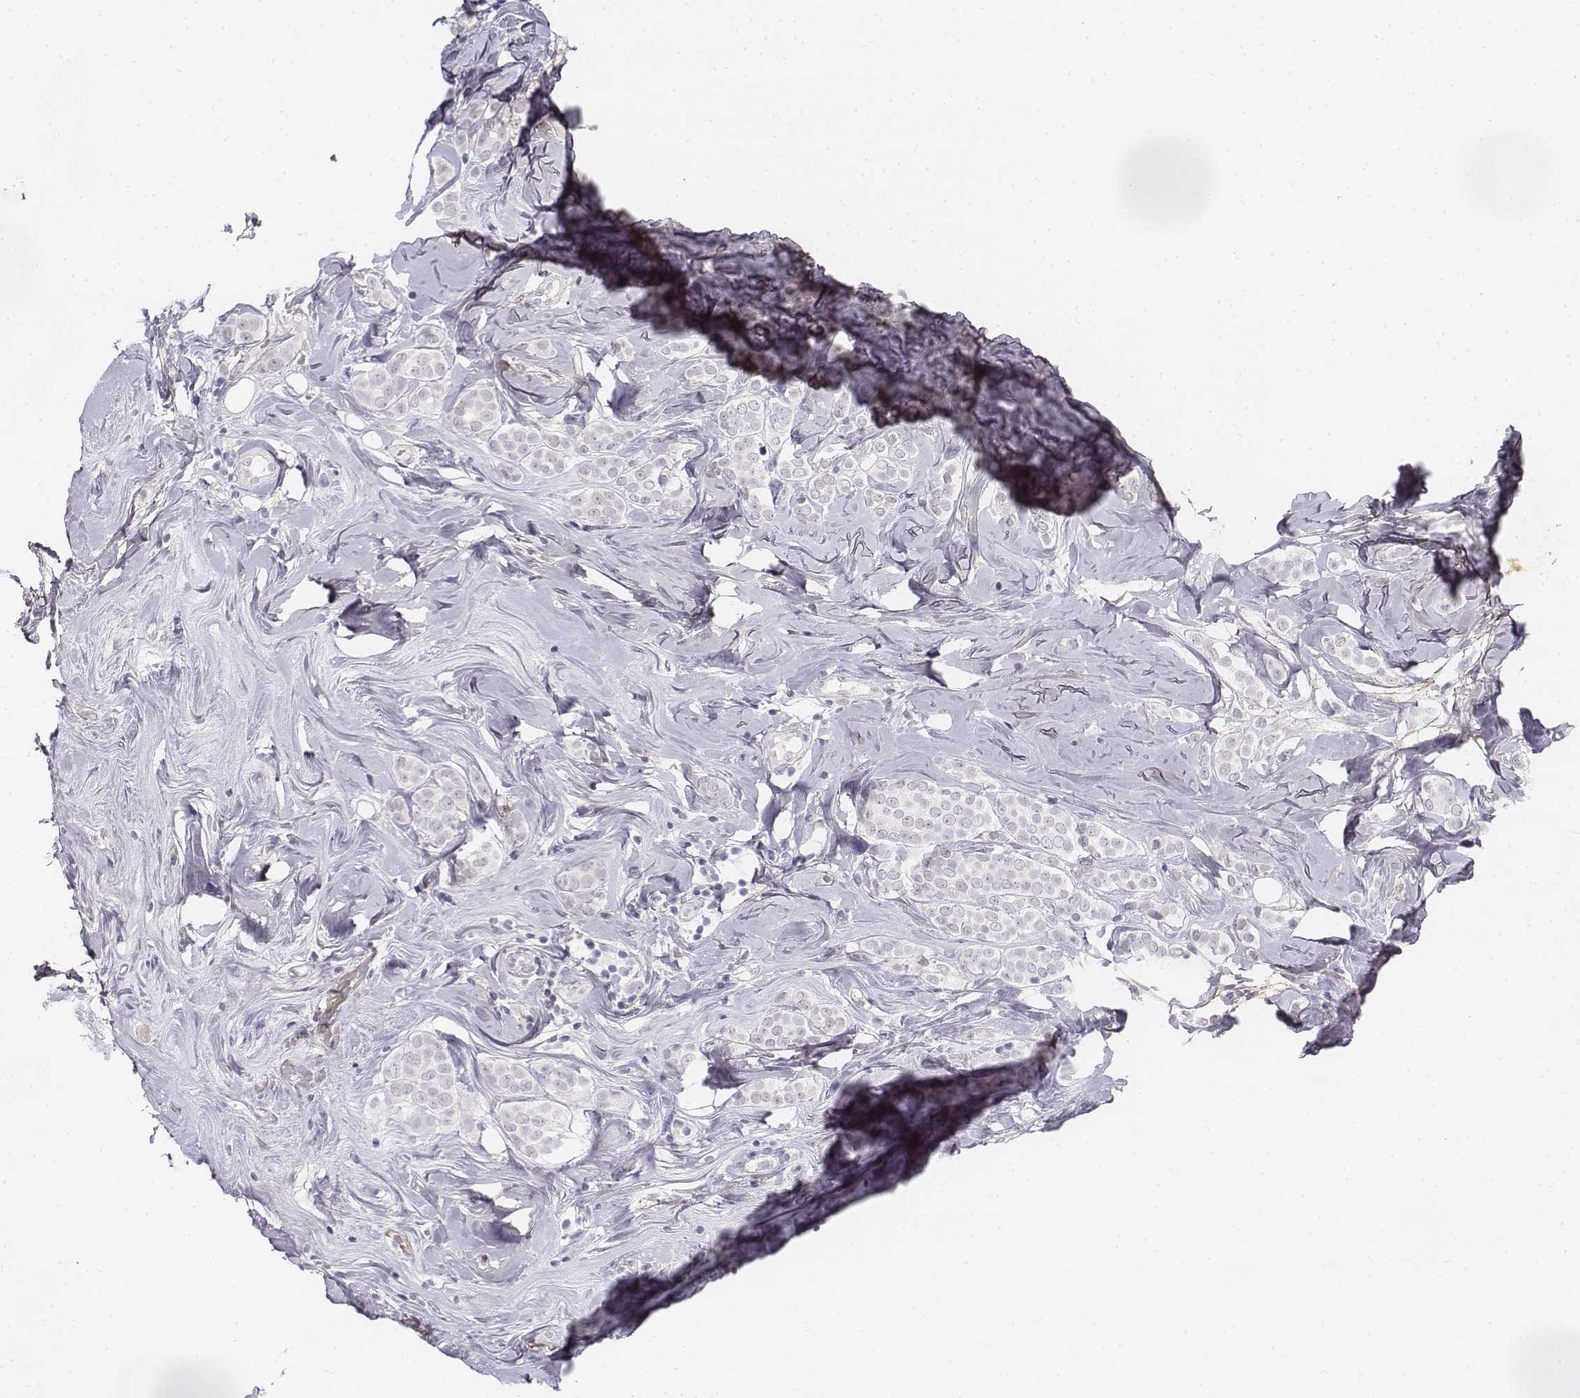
{"staining": {"intensity": "negative", "quantity": "none", "location": "none"}, "tissue": "breast cancer", "cell_type": "Tumor cells", "image_type": "cancer", "snomed": [{"axis": "morphology", "description": "Lobular carcinoma"}, {"axis": "topography", "description": "Breast"}], "caption": "Immunohistochemical staining of breast cancer (lobular carcinoma) exhibits no significant staining in tumor cells.", "gene": "KRT84", "patient": {"sex": "female", "age": 49}}